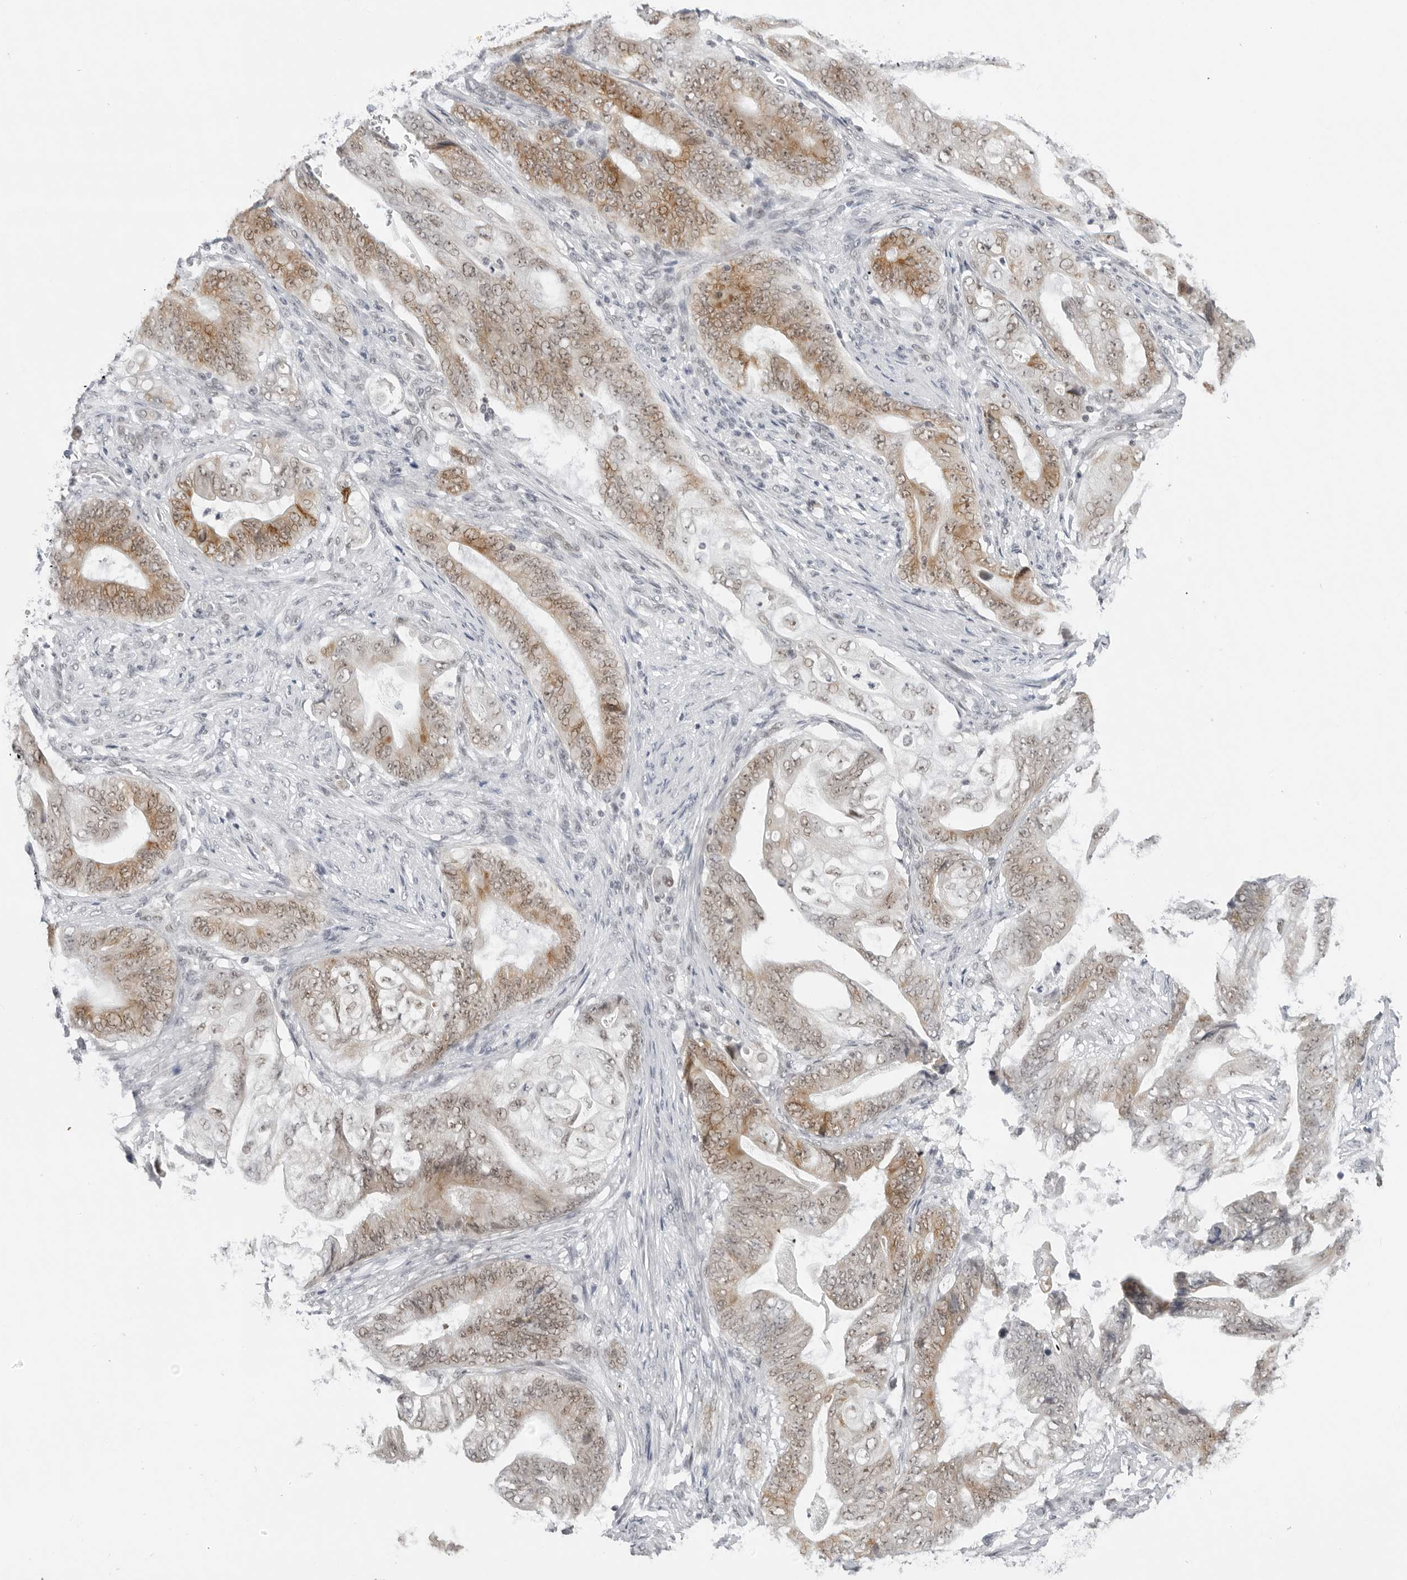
{"staining": {"intensity": "moderate", "quantity": ">75%", "location": "cytoplasmic/membranous,nuclear"}, "tissue": "stomach cancer", "cell_type": "Tumor cells", "image_type": "cancer", "snomed": [{"axis": "morphology", "description": "Adenocarcinoma, NOS"}, {"axis": "topography", "description": "Stomach"}], "caption": "Stomach cancer stained for a protein (brown) reveals moderate cytoplasmic/membranous and nuclear positive expression in about >75% of tumor cells.", "gene": "FOXK2", "patient": {"sex": "female", "age": 73}}